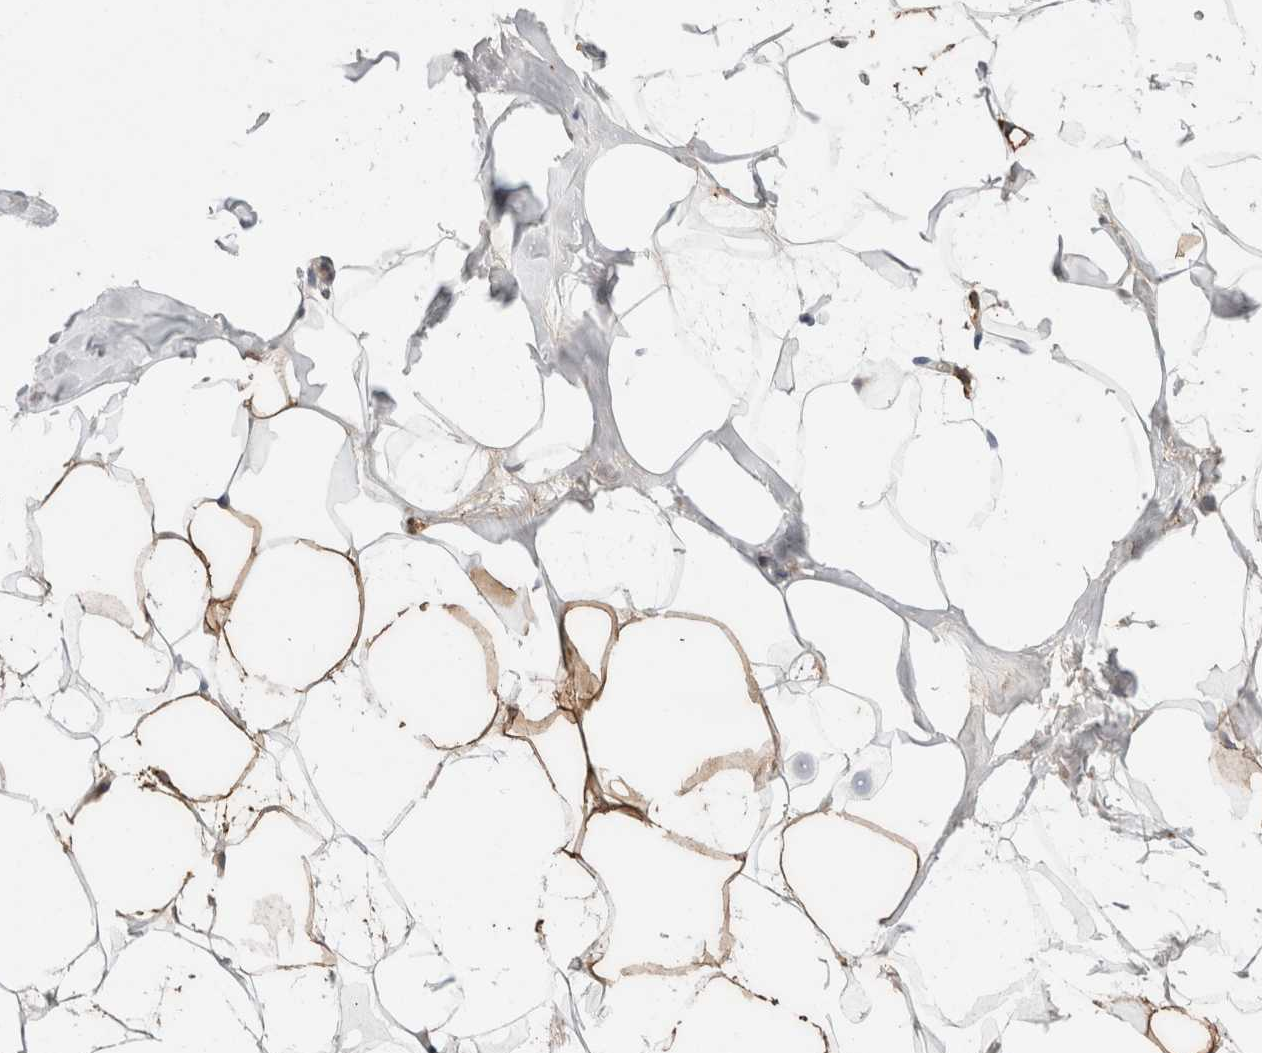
{"staining": {"intensity": "moderate", "quantity": "25%-75%", "location": "cytoplasmic/membranous"}, "tissue": "adipose tissue", "cell_type": "Adipocytes", "image_type": "normal", "snomed": [{"axis": "morphology", "description": "Normal tissue, NOS"}, {"axis": "morphology", "description": "Fibrosis, NOS"}, {"axis": "topography", "description": "Breast"}, {"axis": "topography", "description": "Adipose tissue"}], "caption": "Approximately 25%-75% of adipocytes in normal adipose tissue reveal moderate cytoplasmic/membranous protein expression as visualized by brown immunohistochemical staining.", "gene": "HROB", "patient": {"sex": "female", "age": 39}}